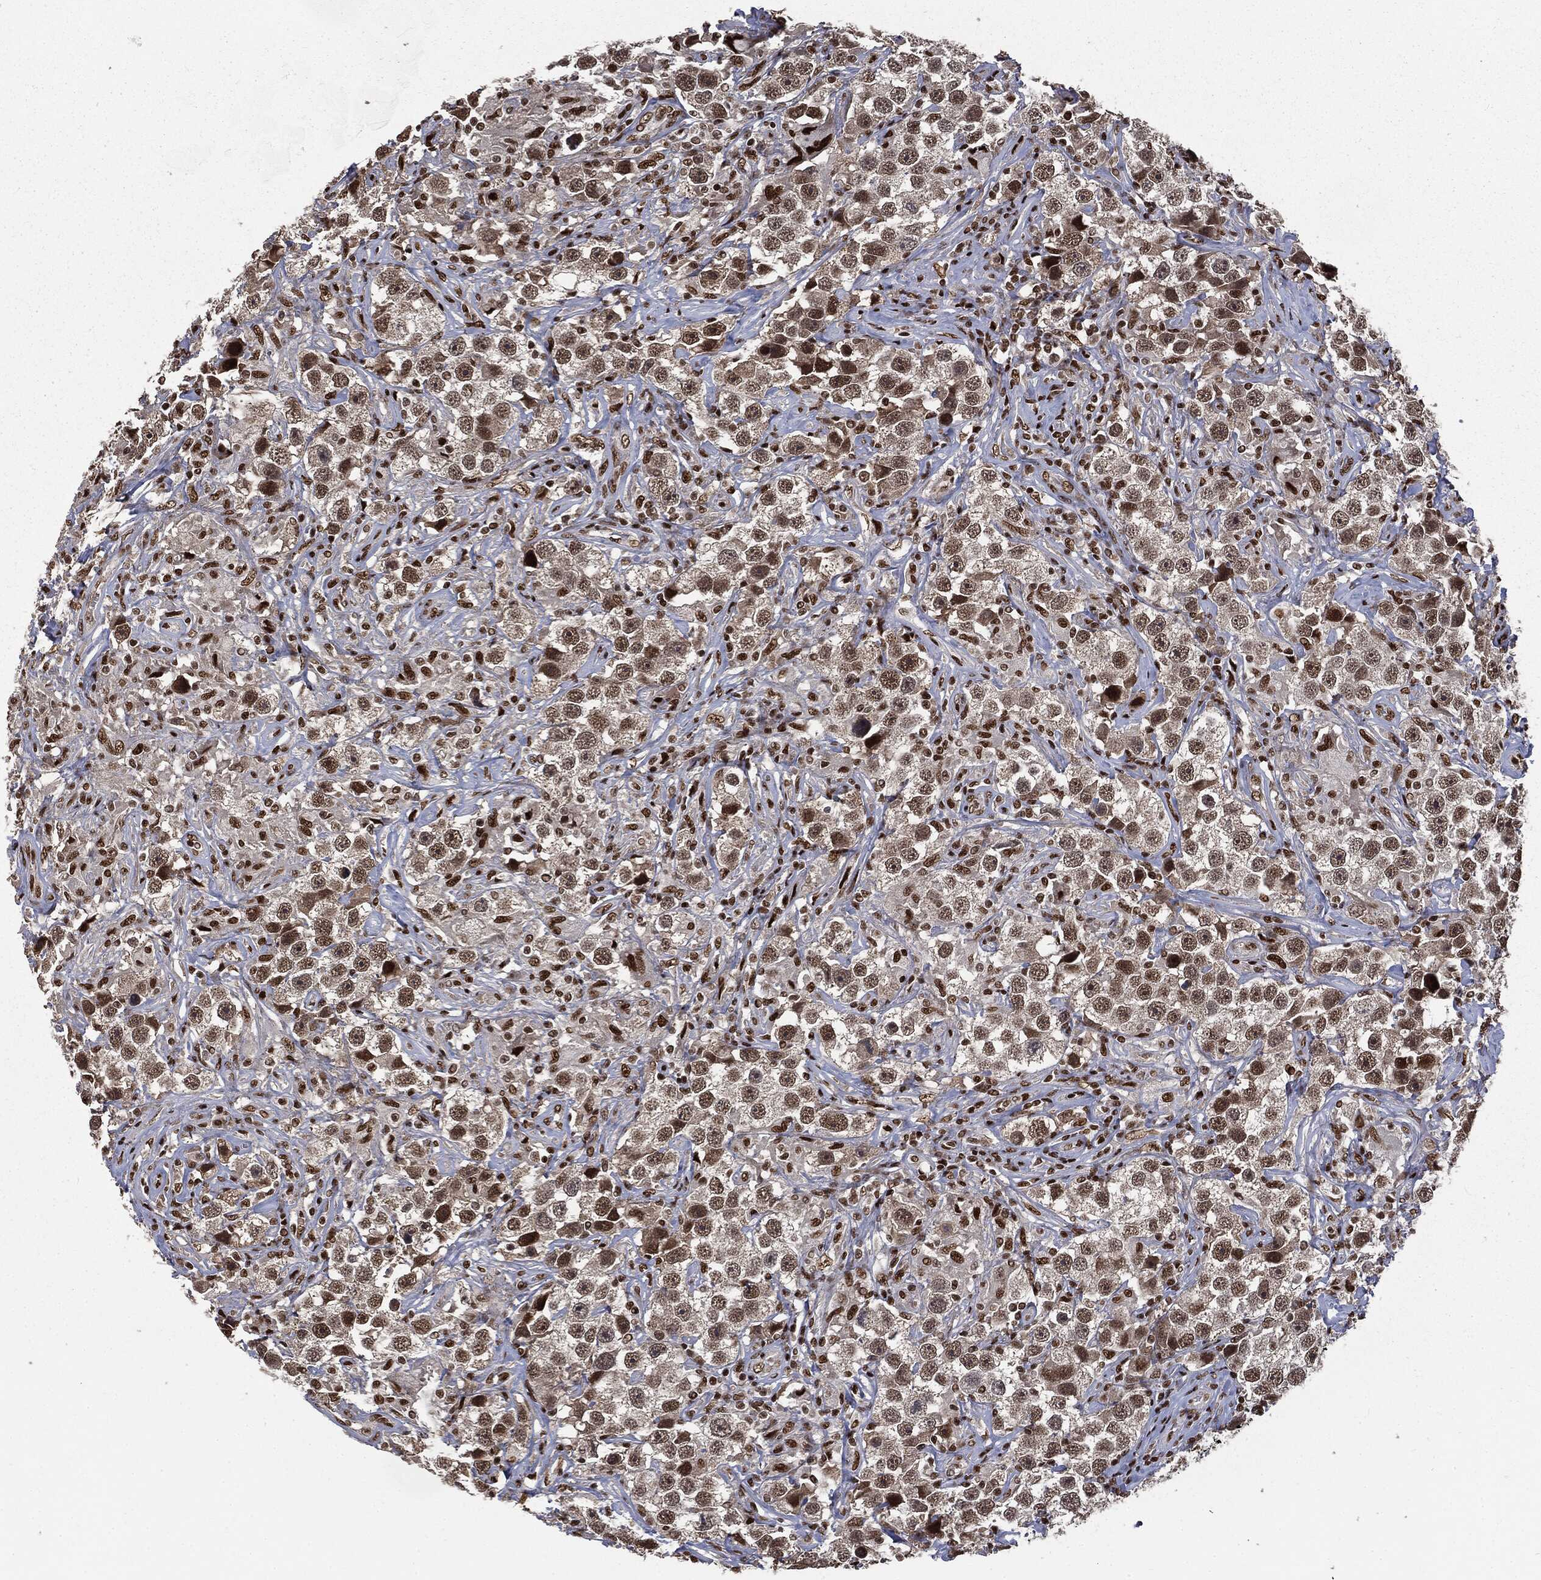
{"staining": {"intensity": "strong", "quantity": ">75%", "location": "nuclear"}, "tissue": "testis cancer", "cell_type": "Tumor cells", "image_type": "cancer", "snomed": [{"axis": "morphology", "description": "Seminoma, NOS"}, {"axis": "topography", "description": "Testis"}], "caption": "Immunohistochemistry micrograph of neoplastic tissue: seminoma (testis) stained using immunohistochemistry reveals high levels of strong protein expression localized specifically in the nuclear of tumor cells, appearing as a nuclear brown color.", "gene": "DPH2", "patient": {"sex": "male", "age": 49}}